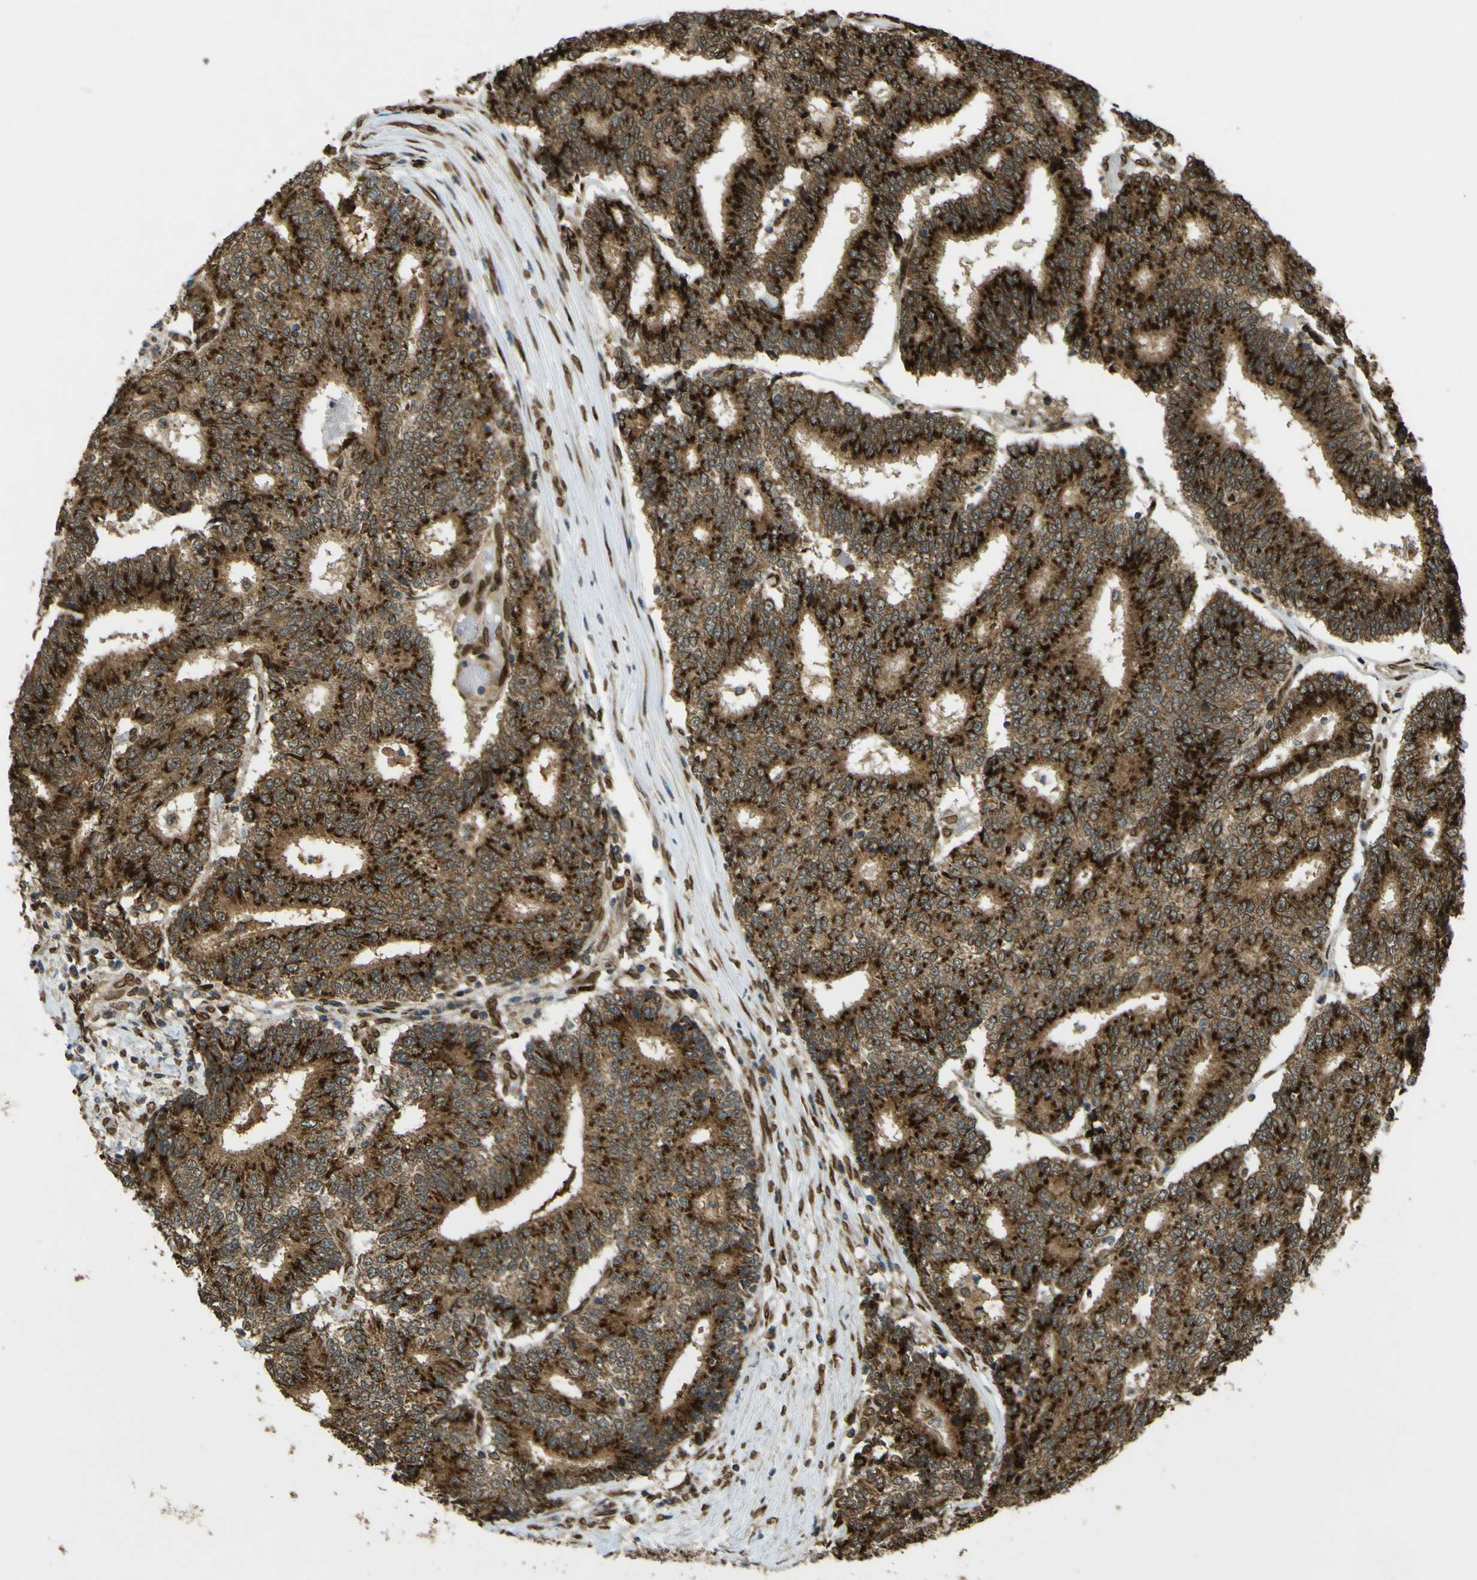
{"staining": {"intensity": "strong", "quantity": ">75%", "location": "cytoplasmic/membranous"}, "tissue": "prostate cancer", "cell_type": "Tumor cells", "image_type": "cancer", "snomed": [{"axis": "morphology", "description": "Normal tissue, NOS"}, {"axis": "morphology", "description": "Adenocarcinoma, High grade"}, {"axis": "topography", "description": "Prostate"}, {"axis": "topography", "description": "Seminal veicle"}], "caption": "A brown stain shows strong cytoplasmic/membranous expression of a protein in prostate cancer (high-grade adenocarcinoma) tumor cells. The staining is performed using DAB (3,3'-diaminobenzidine) brown chromogen to label protein expression. The nuclei are counter-stained blue using hematoxylin.", "gene": "GALNT1", "patient": {"sex": "male", "age": 55}}